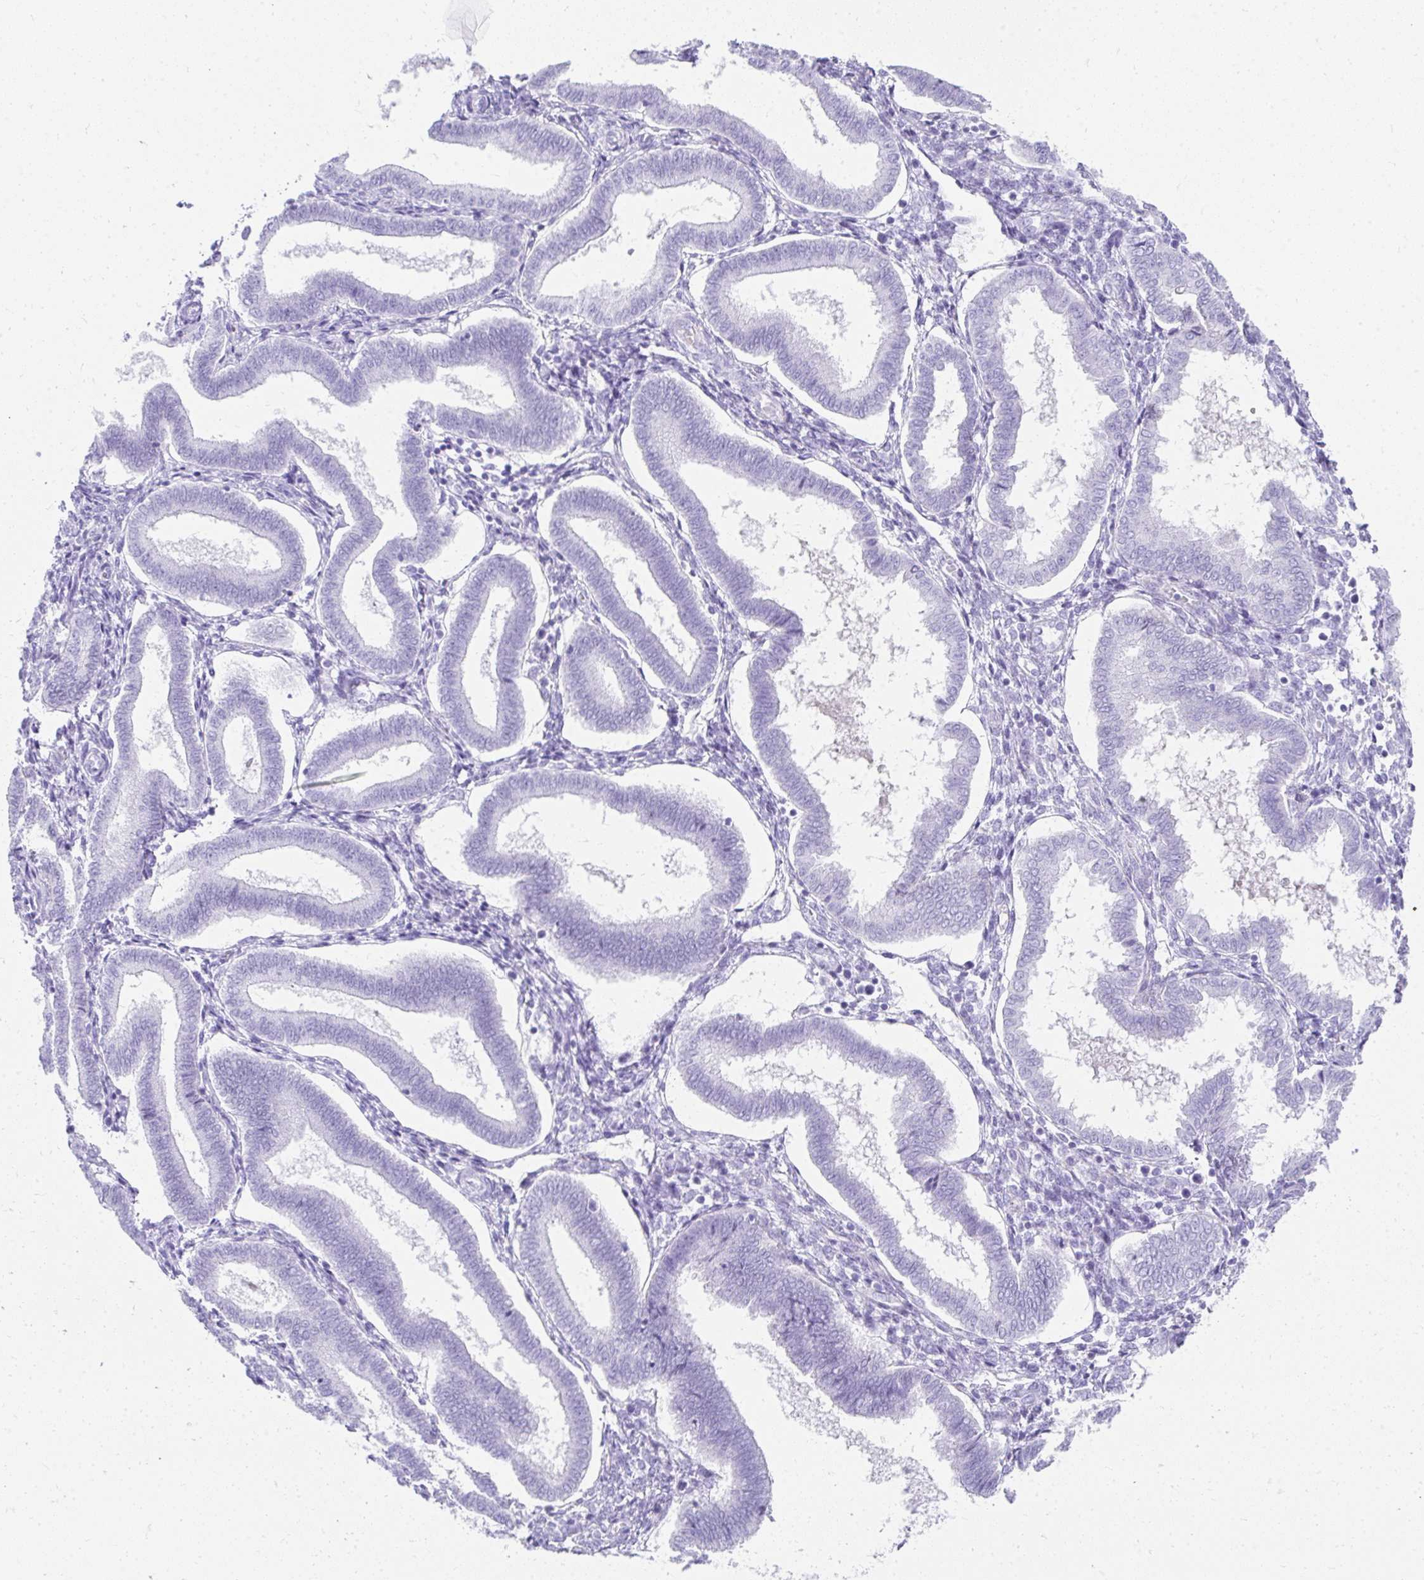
{"staining": {"intensity": "negative", "quantity": "none", "location": "none"}, "tissue": "endometrium", "cell_type": "Cells in endometrial stroma", "image_type": "normal", "snomed": [{"axis": "morphology", "description": "Normal tissue, NOS"}, {"axis": "topography", "description": "Endometrium"}], "caption": "Cells in endometrial stroma show no significant expression in unremarkable endometrium.", "gene": "TNNT1", "patient": {"sex": "female", "age": 24}}